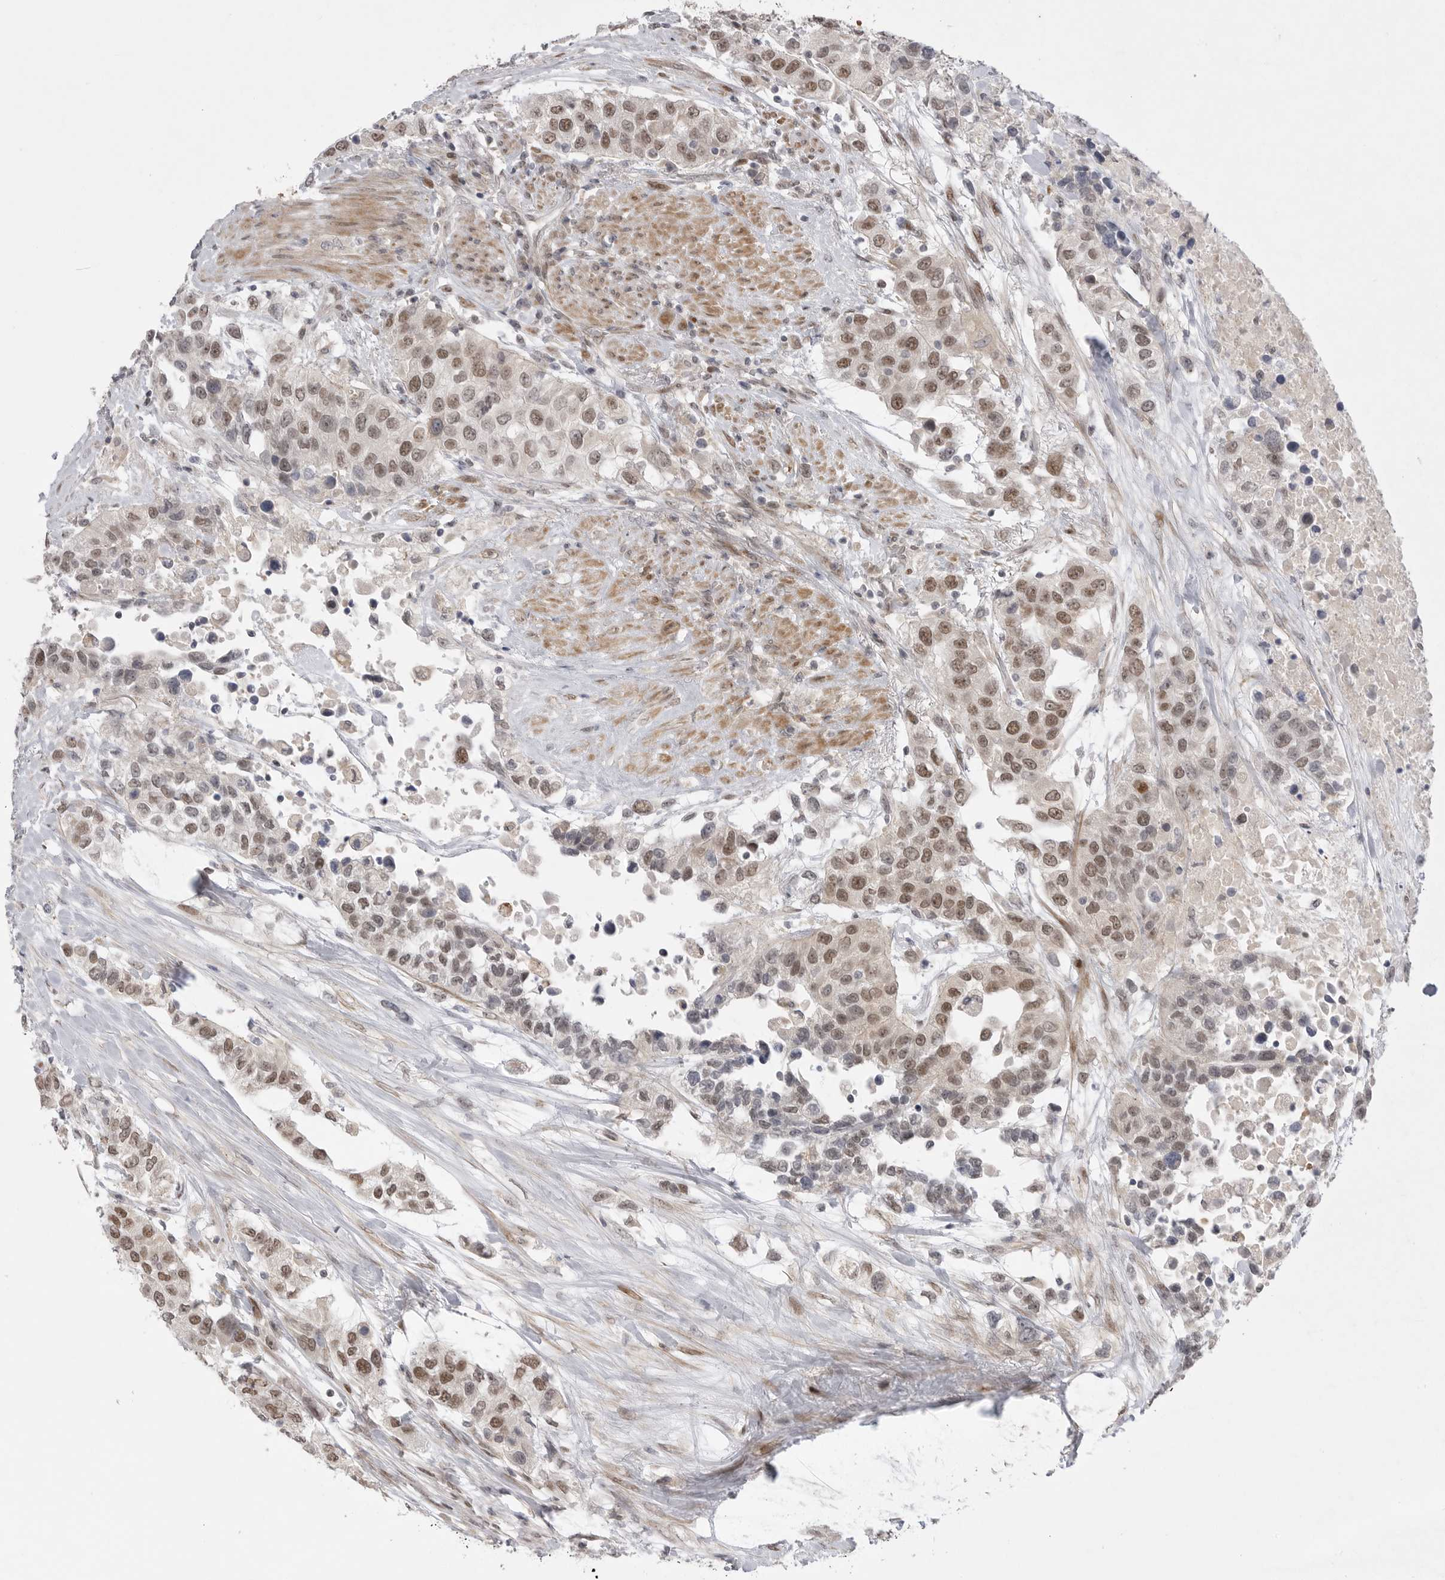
{"staining": {"intensity": "moderate", "quantity": ">75%", "location": "nuclear"}, "tissue": "urothelial cancer", "cell_type": "Tumor cells", "image_type": "cancer", "snomed": [{"axis": "morphology", "description": "Urothelial carcinoma, High grade"}, {"axis": "topography", "description": "Urinary bladder"}], "caption": "An immunohistochemistry (IHC) histopathology image of neoplastic tissue is shown. Protein staining in brown labels moderate nuclear positivity in high-grade urothelial carcinoma within tumor cells. (IHC, brightfield microscopy, high magnification).", "gene": "GGT6", "patient": {"sex": "female", "age": 80}}